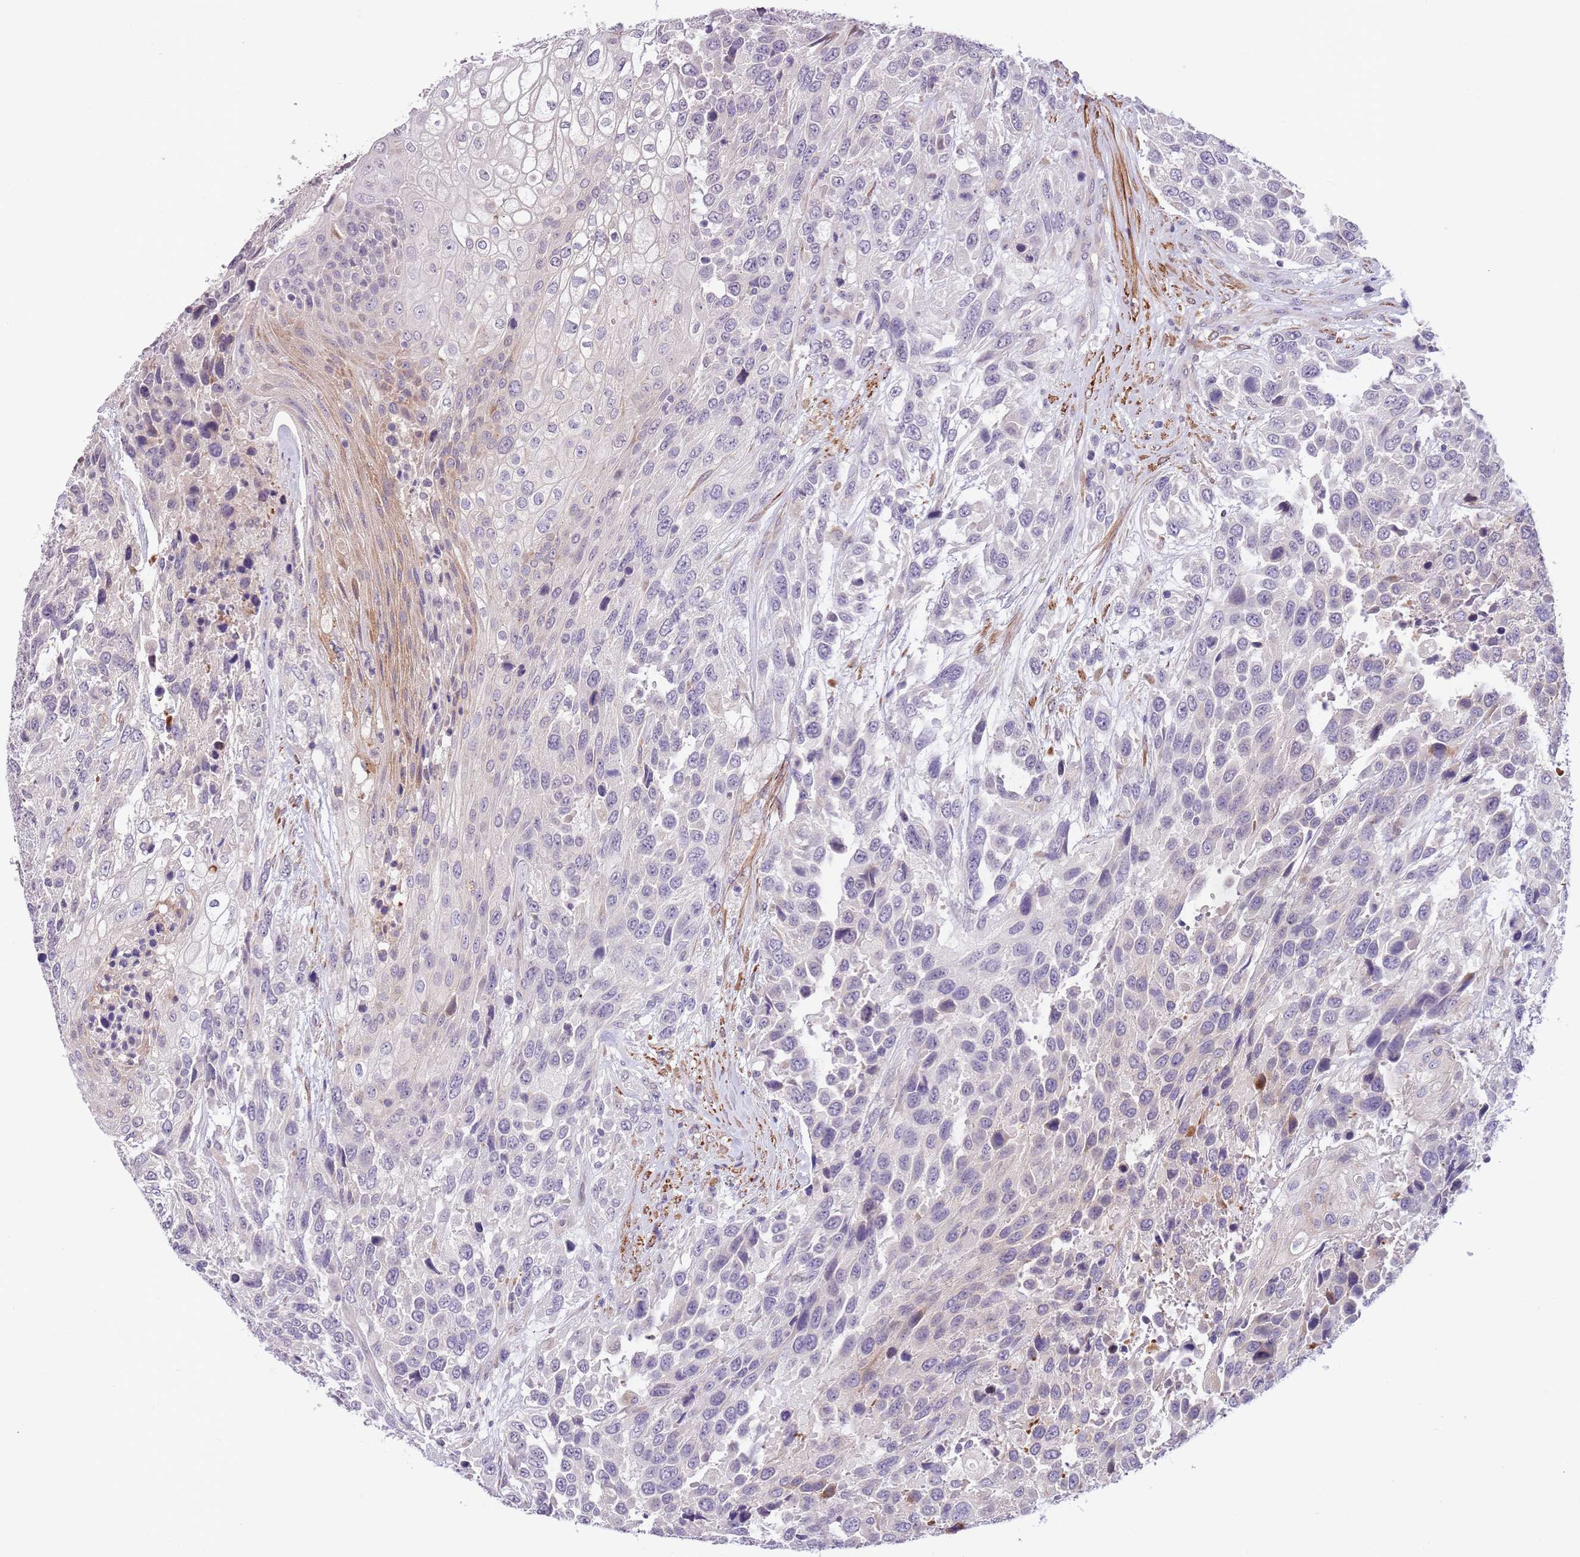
{"staining": {"intensity": "moderate", "quantity": "<25%", "location": "cytoplasmic/membranous"}, "tissue": "urothelial cancer", "cell_type": "Tumor cells", "image_type": "cancer", "snomed": [{"axis": "morphology", "description": "Urothelial carcinoma, High grade"}, {"axis": "topography", "description": "Urinary bladder"}], "caption": "Protein analysis of high-grade urothelial carcinoma tissue exhibits moderate cytoplasmic/membranous positivity in about <25% of tumor cells.", "gene": "ZNF658", "patient": {"sex": "female", "age": 70}}